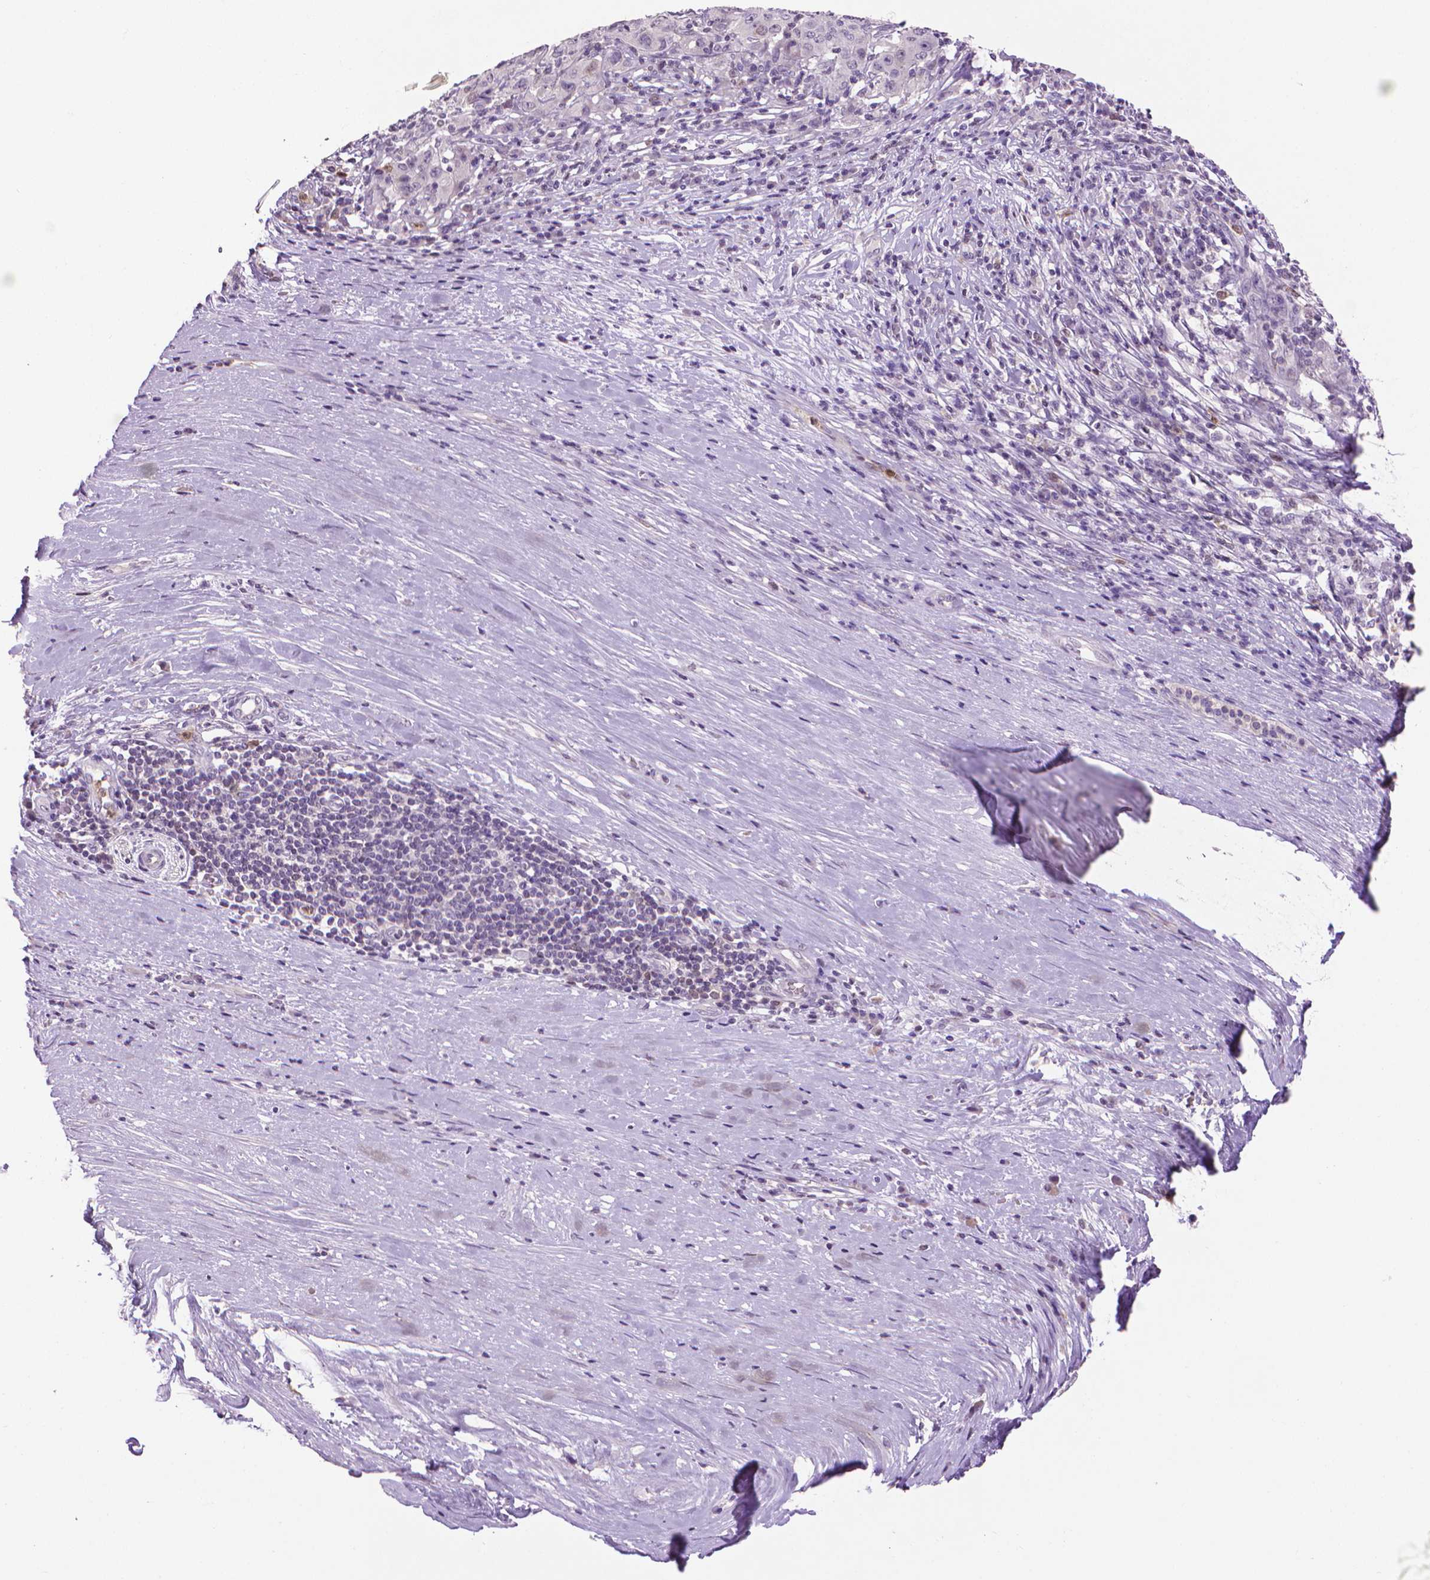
{"staining": {"intensity": "negative", "quantity": "none", "location": "none"}, "tissue": "pancreatic cancer", "cell_type": "Tumor cells", "image_type": "cancer", "snomed": [{"axis": "morphology", "description": "Adenocarcinoma, NOS"}, {"axis": "topography", "description": "Pancreas"}], "caption": "The micrograph demonstrates no staining of tumor cells in pancreatic cancer. (DAB (3,3'-diaminobenzidine) immunohistochemistry with hematoxylin counter stain).", "gene": "CDKN2D", "patient": {"sex": "male", "age": 63}}